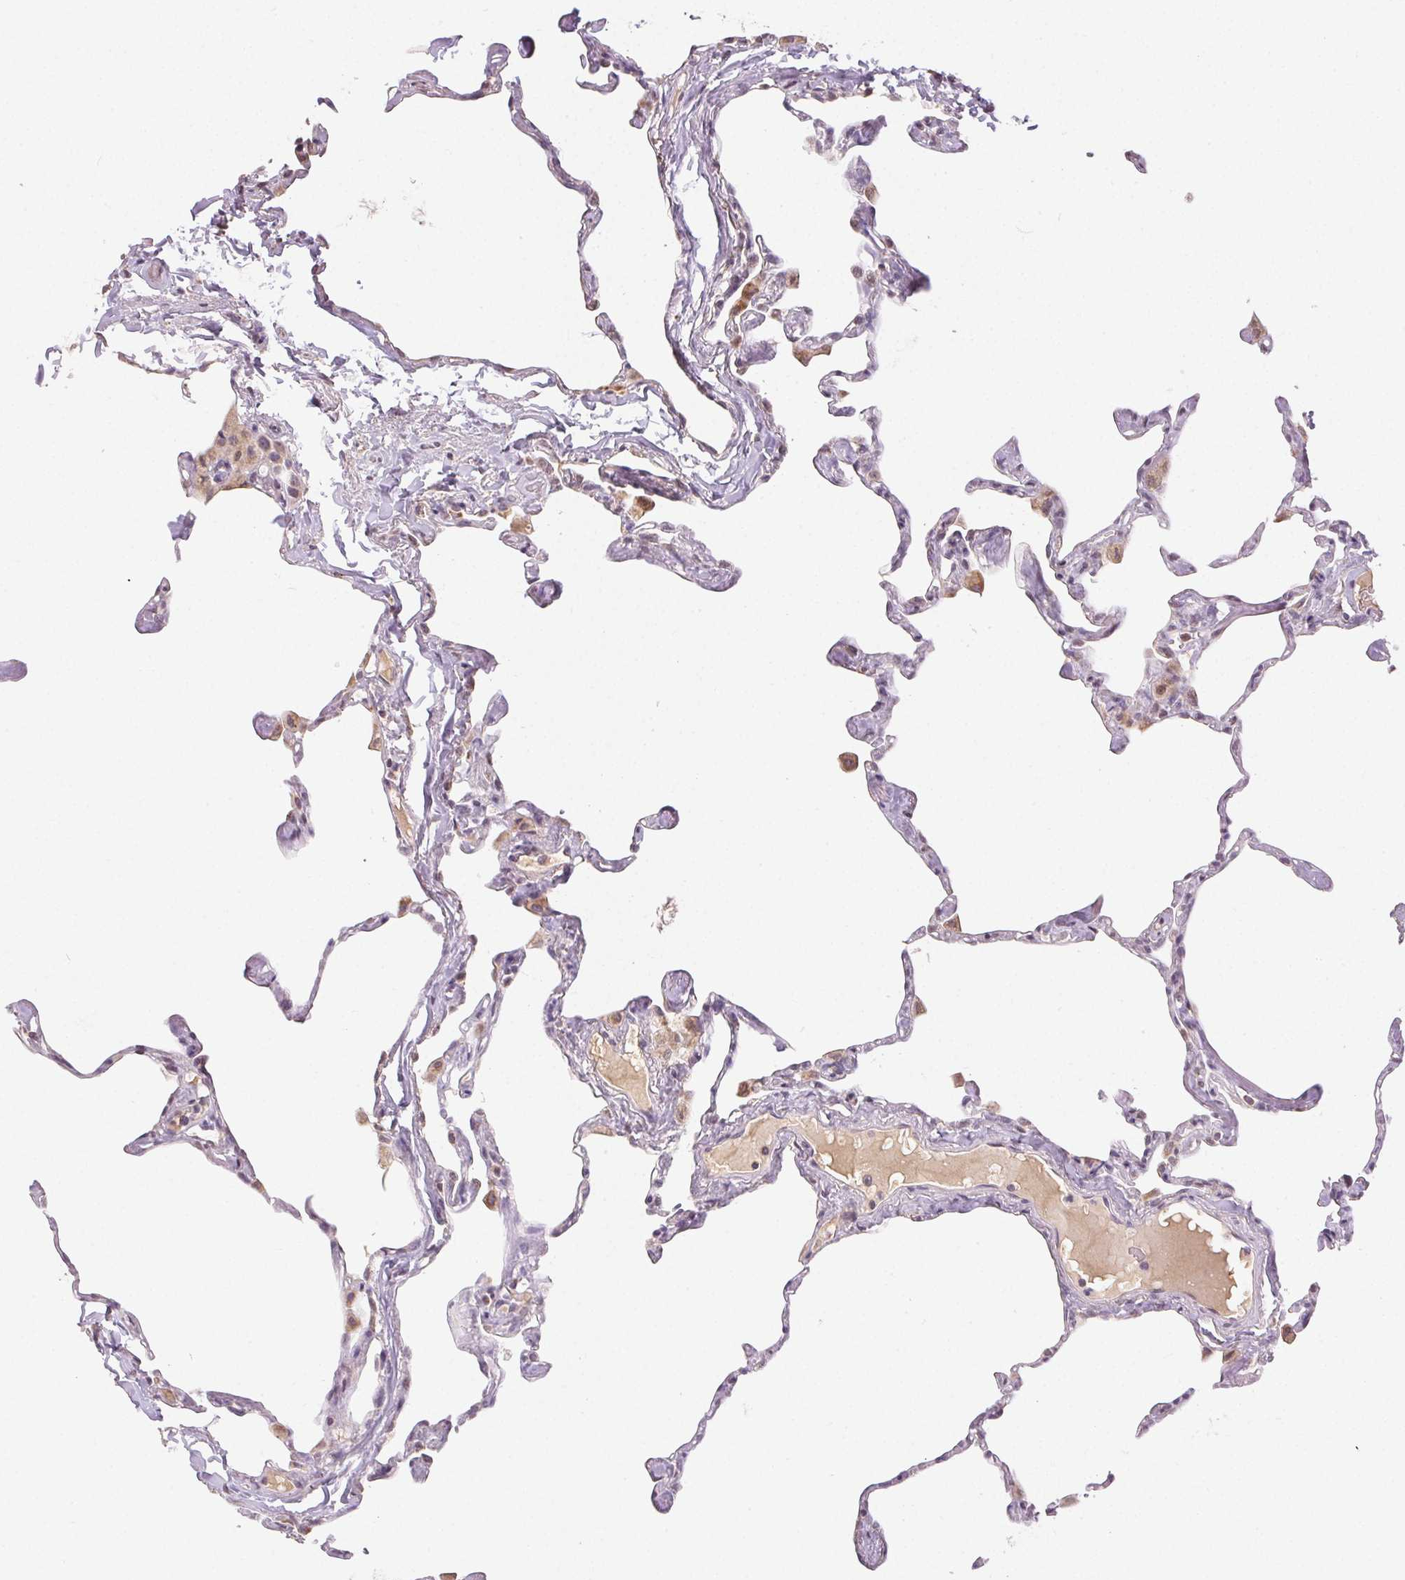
{"staining": {"intensity": "negative", "quantity": "none", "location": "none"}, "tissue": "lung", "cell_type": "Alveolar cells", "image_type": "normal", "snomed": [{"axis": "morphology", "description": "Normal tissue, NOS"}, {"axis": "topography", "description": "Lung"}], "caption": "Image shows no significant protein expression in alveolar cells of unremarkable lung.", "gene": "CLASP1", "patient": {"sex": "male", "age": 65}}